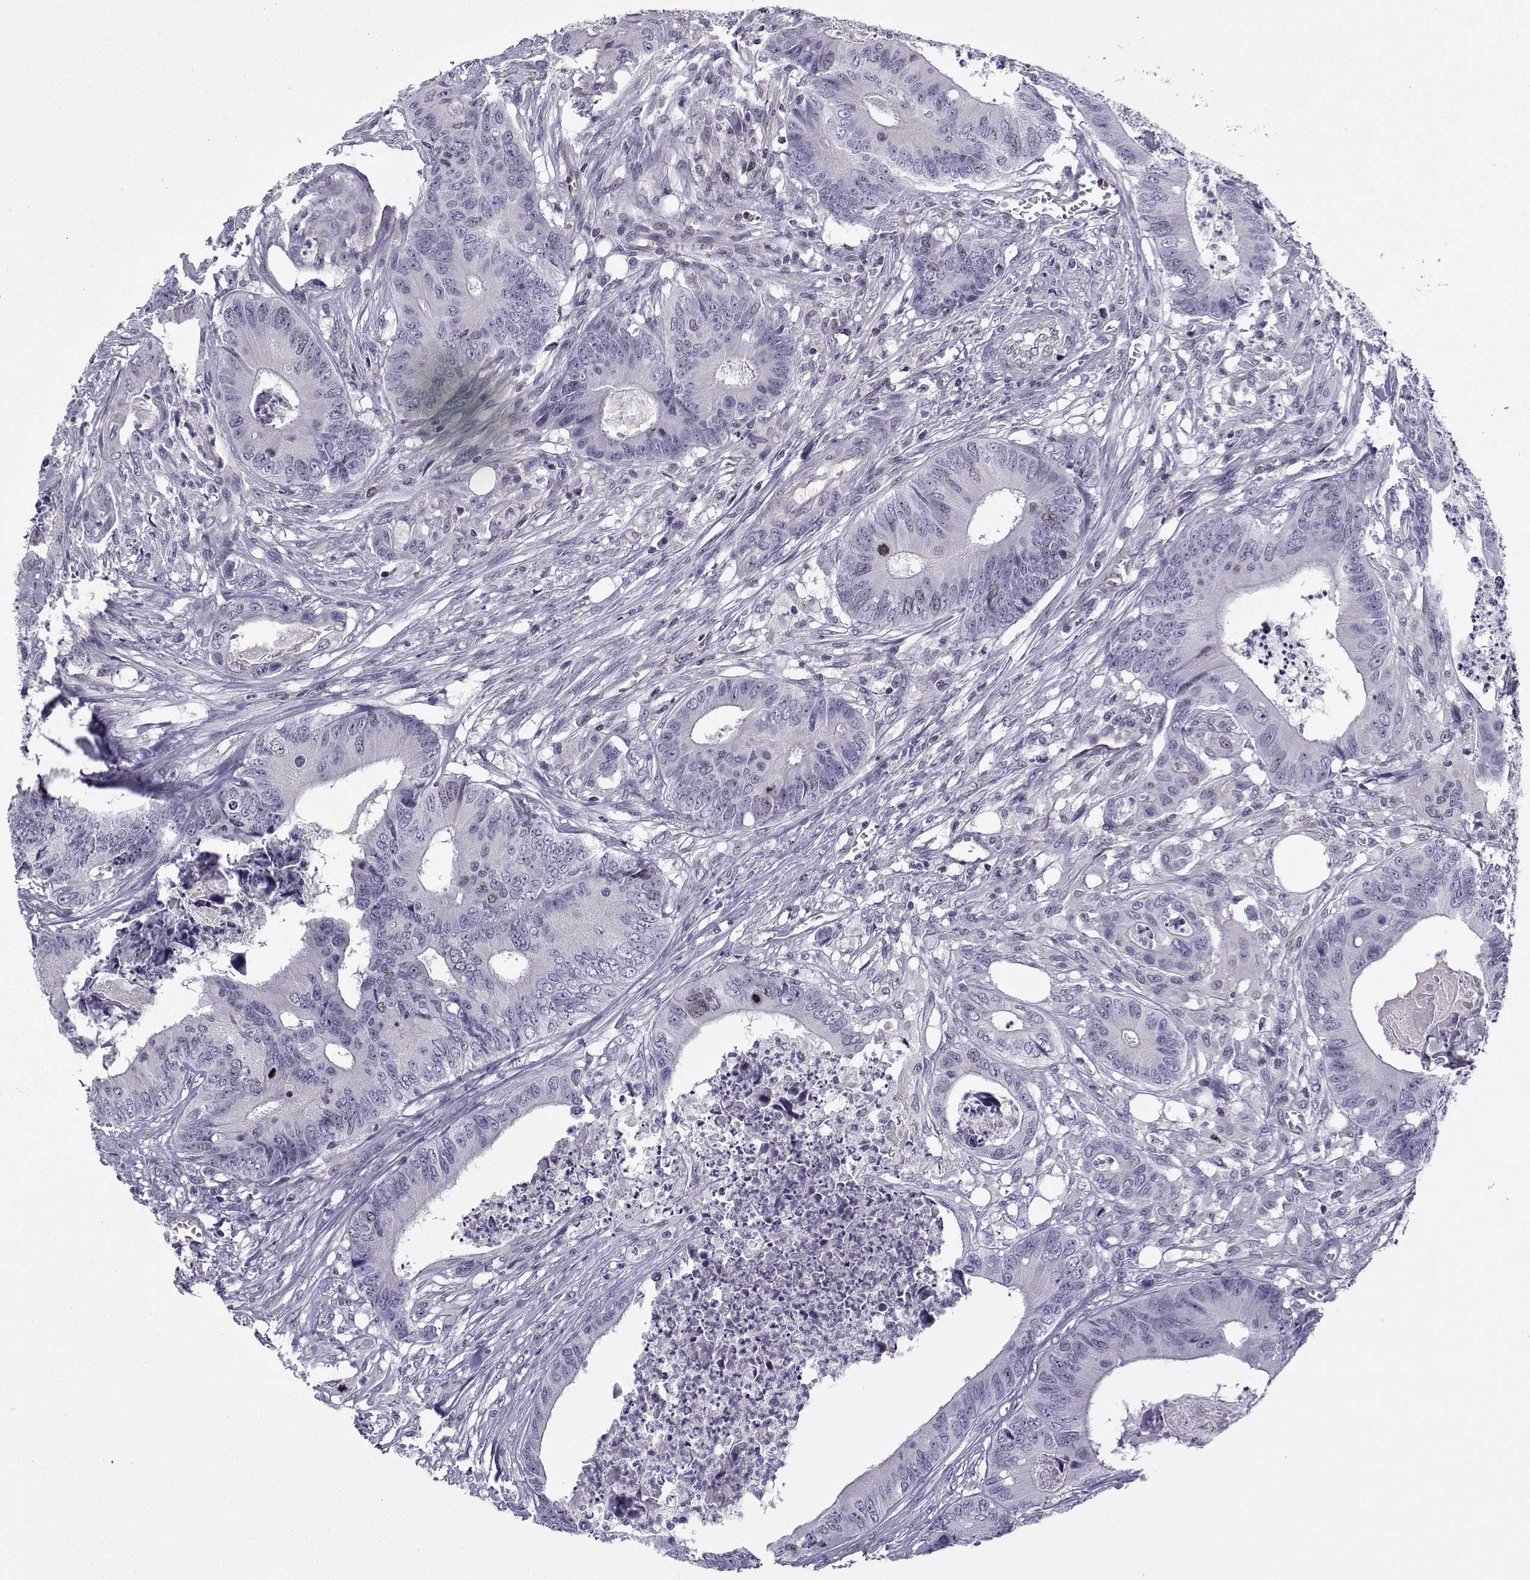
{"staining": {"intensity": "moderate", "quantity": "<25%", "location": "nuclear"}, "tissue": "colorectal cancer", "cell_type": "Tumor cells", "image_type": "cancer", "snomed": [{"axis": "morphology", "description": "Adenocarcinoma, NOS"}, {"axis": "topography", "description": "Colon"}], "caption": "An IHC image of neoplastic tissue is shown. Protein staining in brown highlights moderate nuclear positivity in adenocarcinoma (colorectal) within tumor cells.", "gene": "INCENP", "patient": {"sex": "male", "age": 84}}